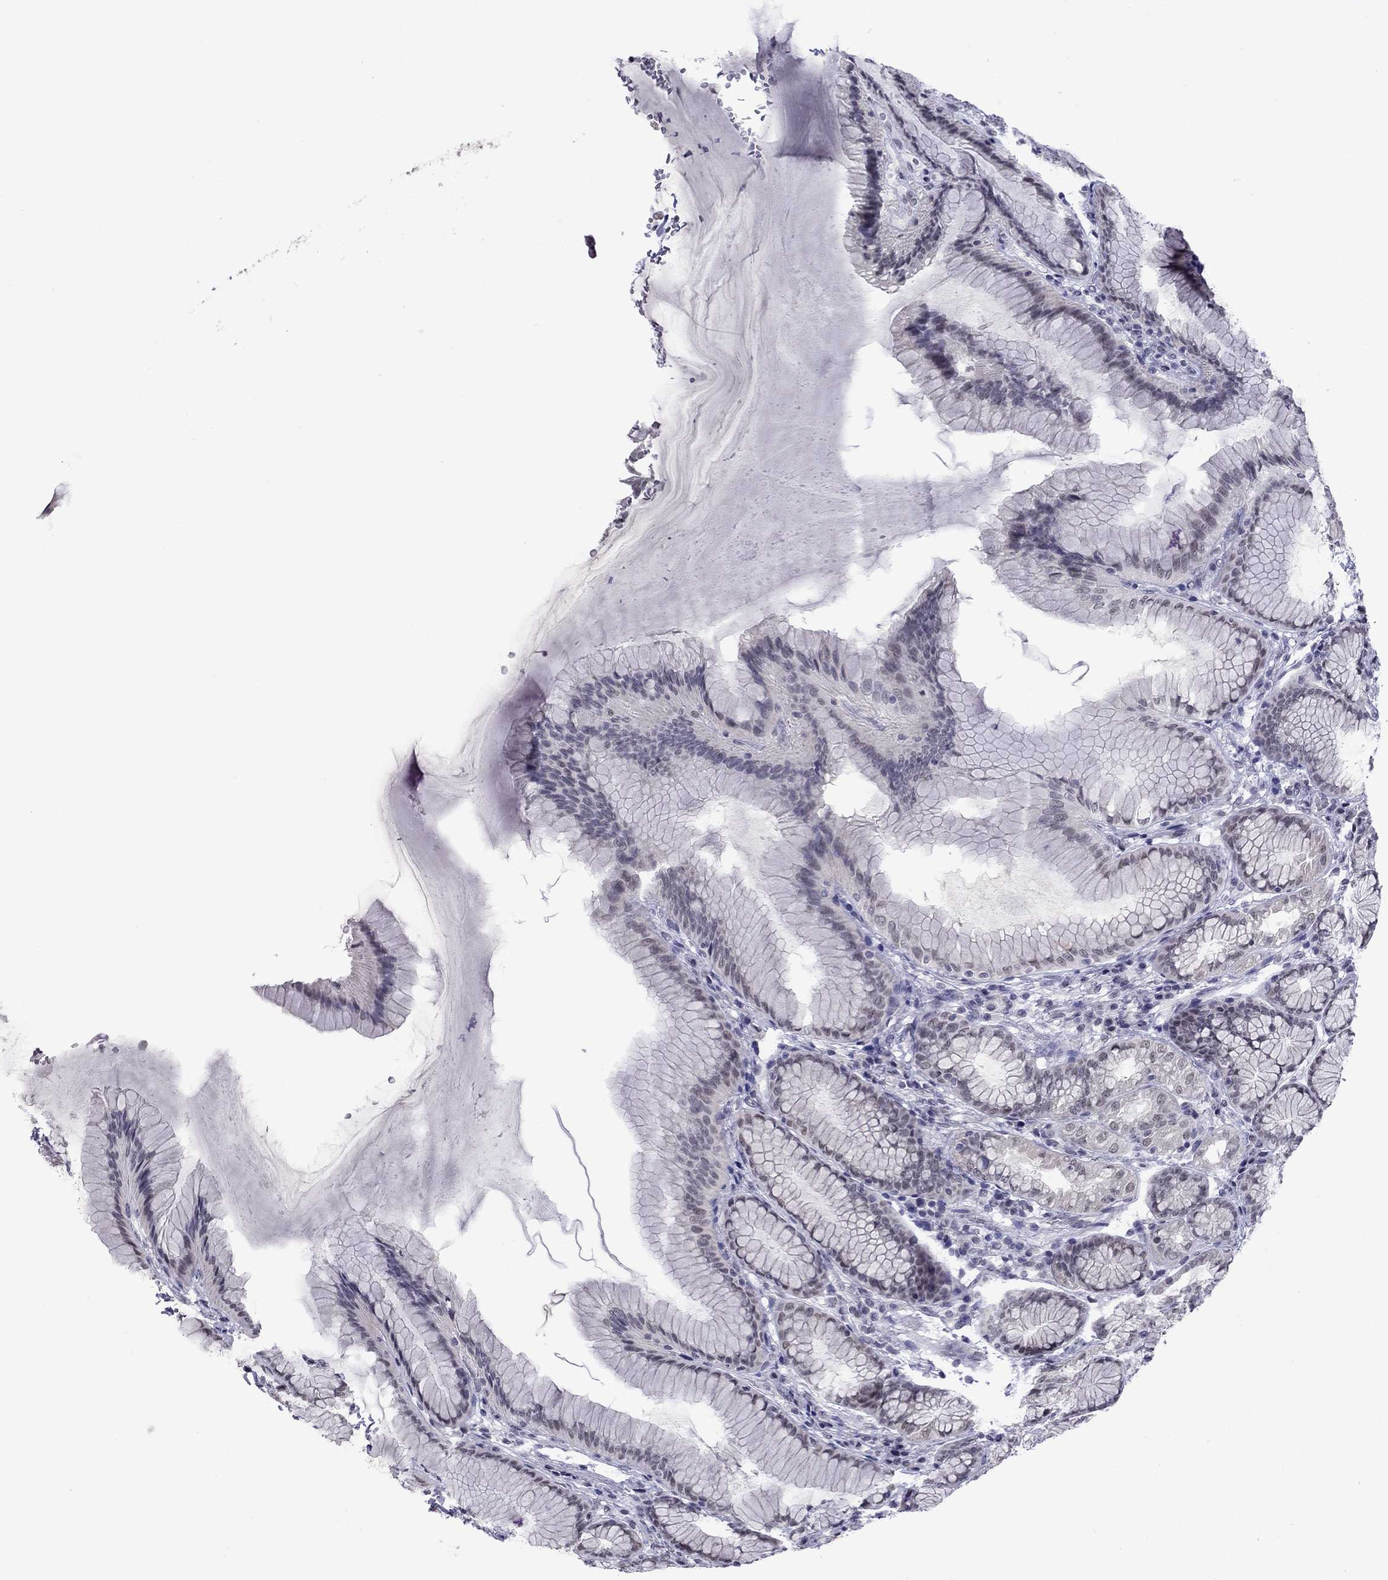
{"staining": {"intensity": "weak", "quantity": "25%-75%", "location": "nuclear"}, "tissue": "stomach", "cell_type": "Glandular cells", "image_type": "normal", "snomed": [{"axis": "morphology", "description": "Normal tissue, NOS"}, {"axis": "morphology", "description": "Adenocarcinoma, NOS"}, {"axis": "topography", "description": "Stomach"}], "caption": "DAB (3,3'-diaminobenzidine) immunohistochemical staining of normal human stomach exhibits weak nuclear protein positivity in about 25%-75% of glandular cells.", "gene": "PPP1R3A", "patient": {"sex": "female", "age": 79}}